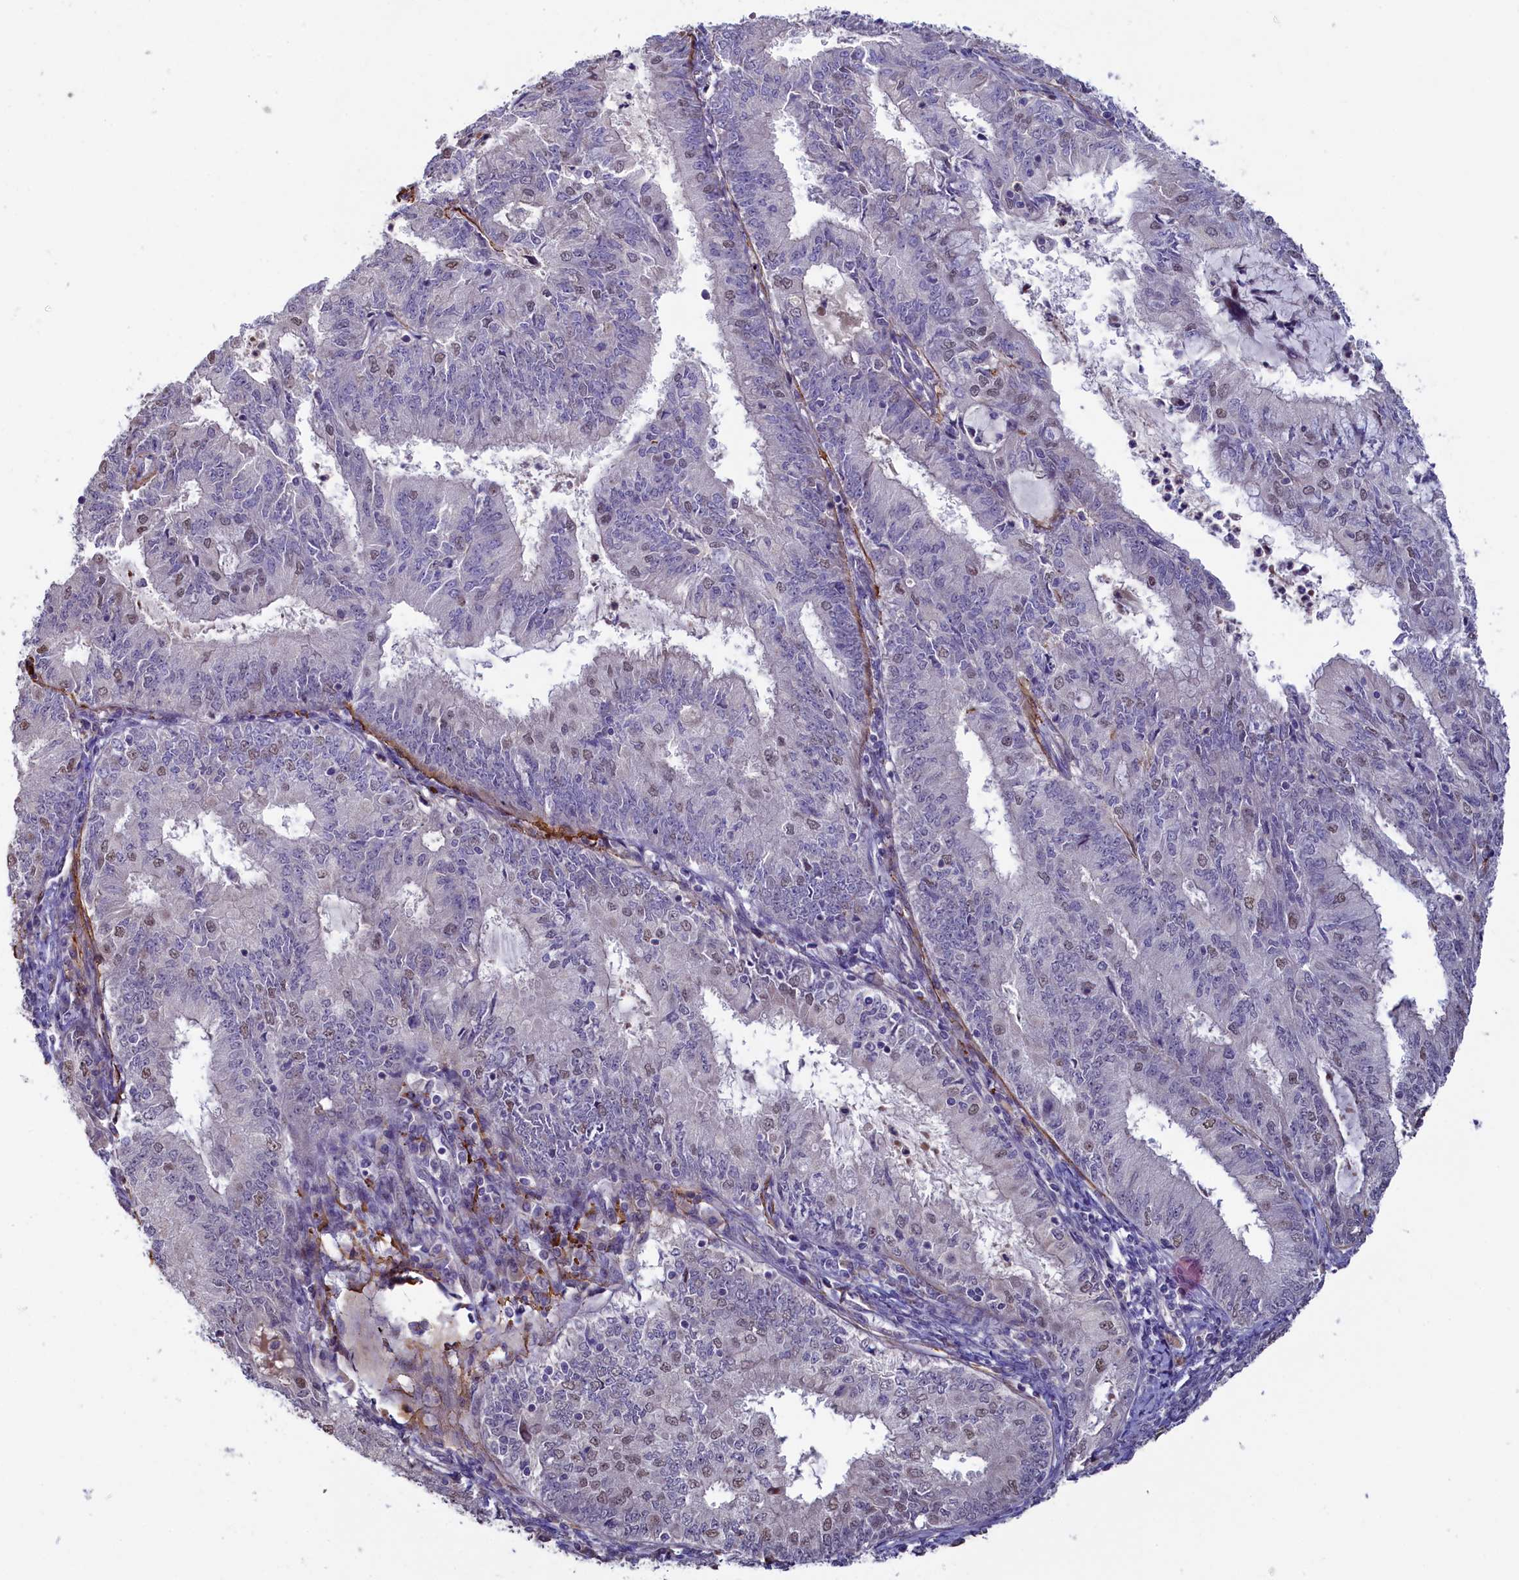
{"staining": {"intensity": "weak", "quantity": "<25%", "location": "nuclear"}, "tissue": "endometrial cancer", "cell_type": "Tumor cells", "image_type": "cancer", "snomed": [{"axis": "morphology", "description": "Adenocarcinoma, NOS"}, {"axis": "topography", "description": "Endometrium"}], "caption": "Tumor cells show no significant protein expression in endometrial cancer.", "gene": "MYO16", "patient": {"sex": "female", "age": 57}}